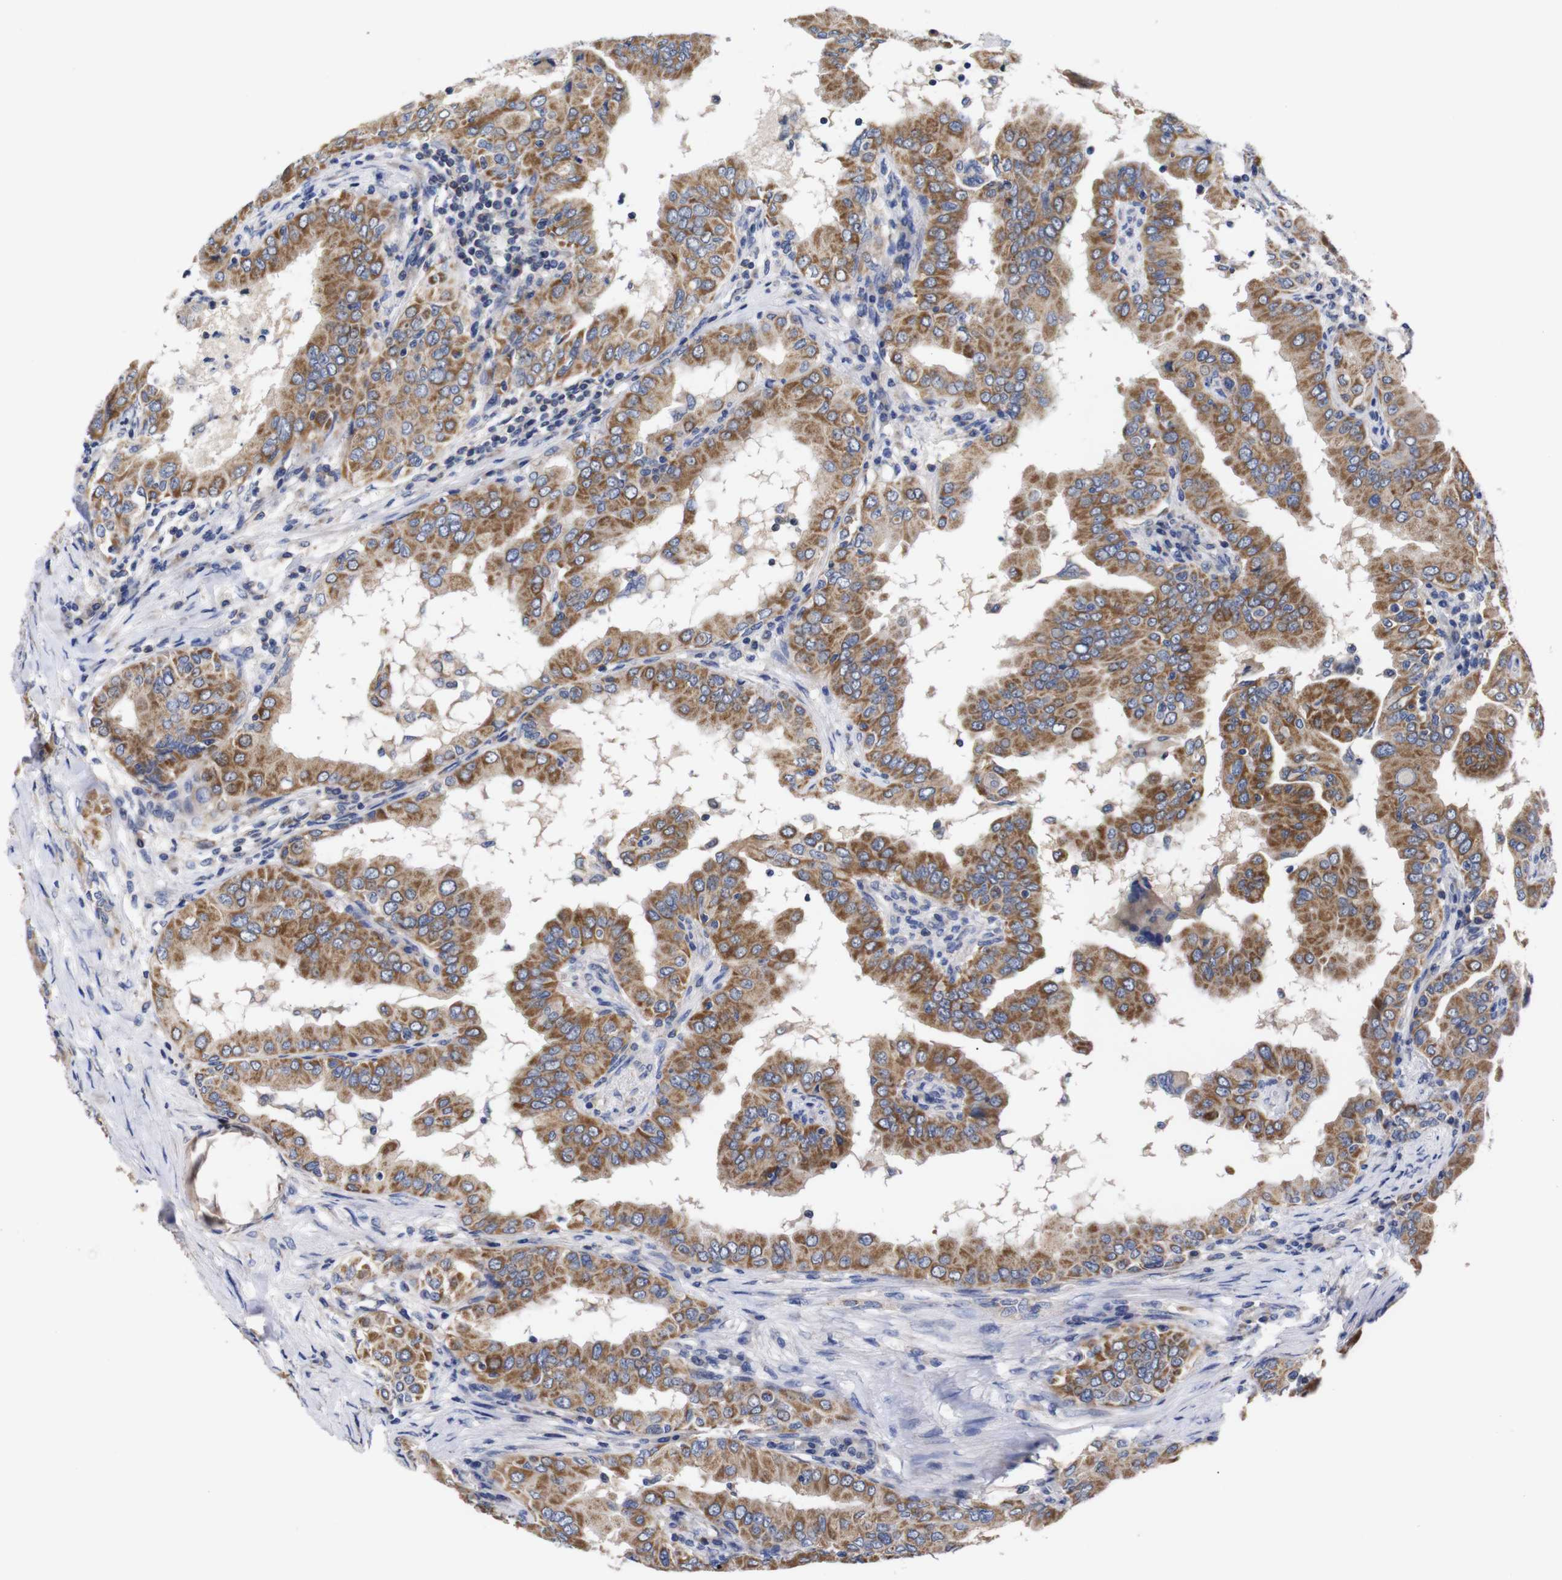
{"staining": {"intensity": "moderate", "quantity": ">75%", "location": "cytoplasmic/membranous"}, "tissue": "thyroid cancer", "cell_type": "Tumor cells", "image_type": "cancer", "snomed": [{"axis": "morphology", "description": "Papillary adenocarcinoma, NOS"}, {"axis": "topography", "description": "Thyroid gland"}], "caption": "This is an image of immunohistochemistry staining of thyroid cancer (papillary adenocarcinoma), which shows moderate staining in the cytoplasmic/membranous of tumor cells.", "gene": "OPN3", "patient": {"sex": "male", "age": 33}}